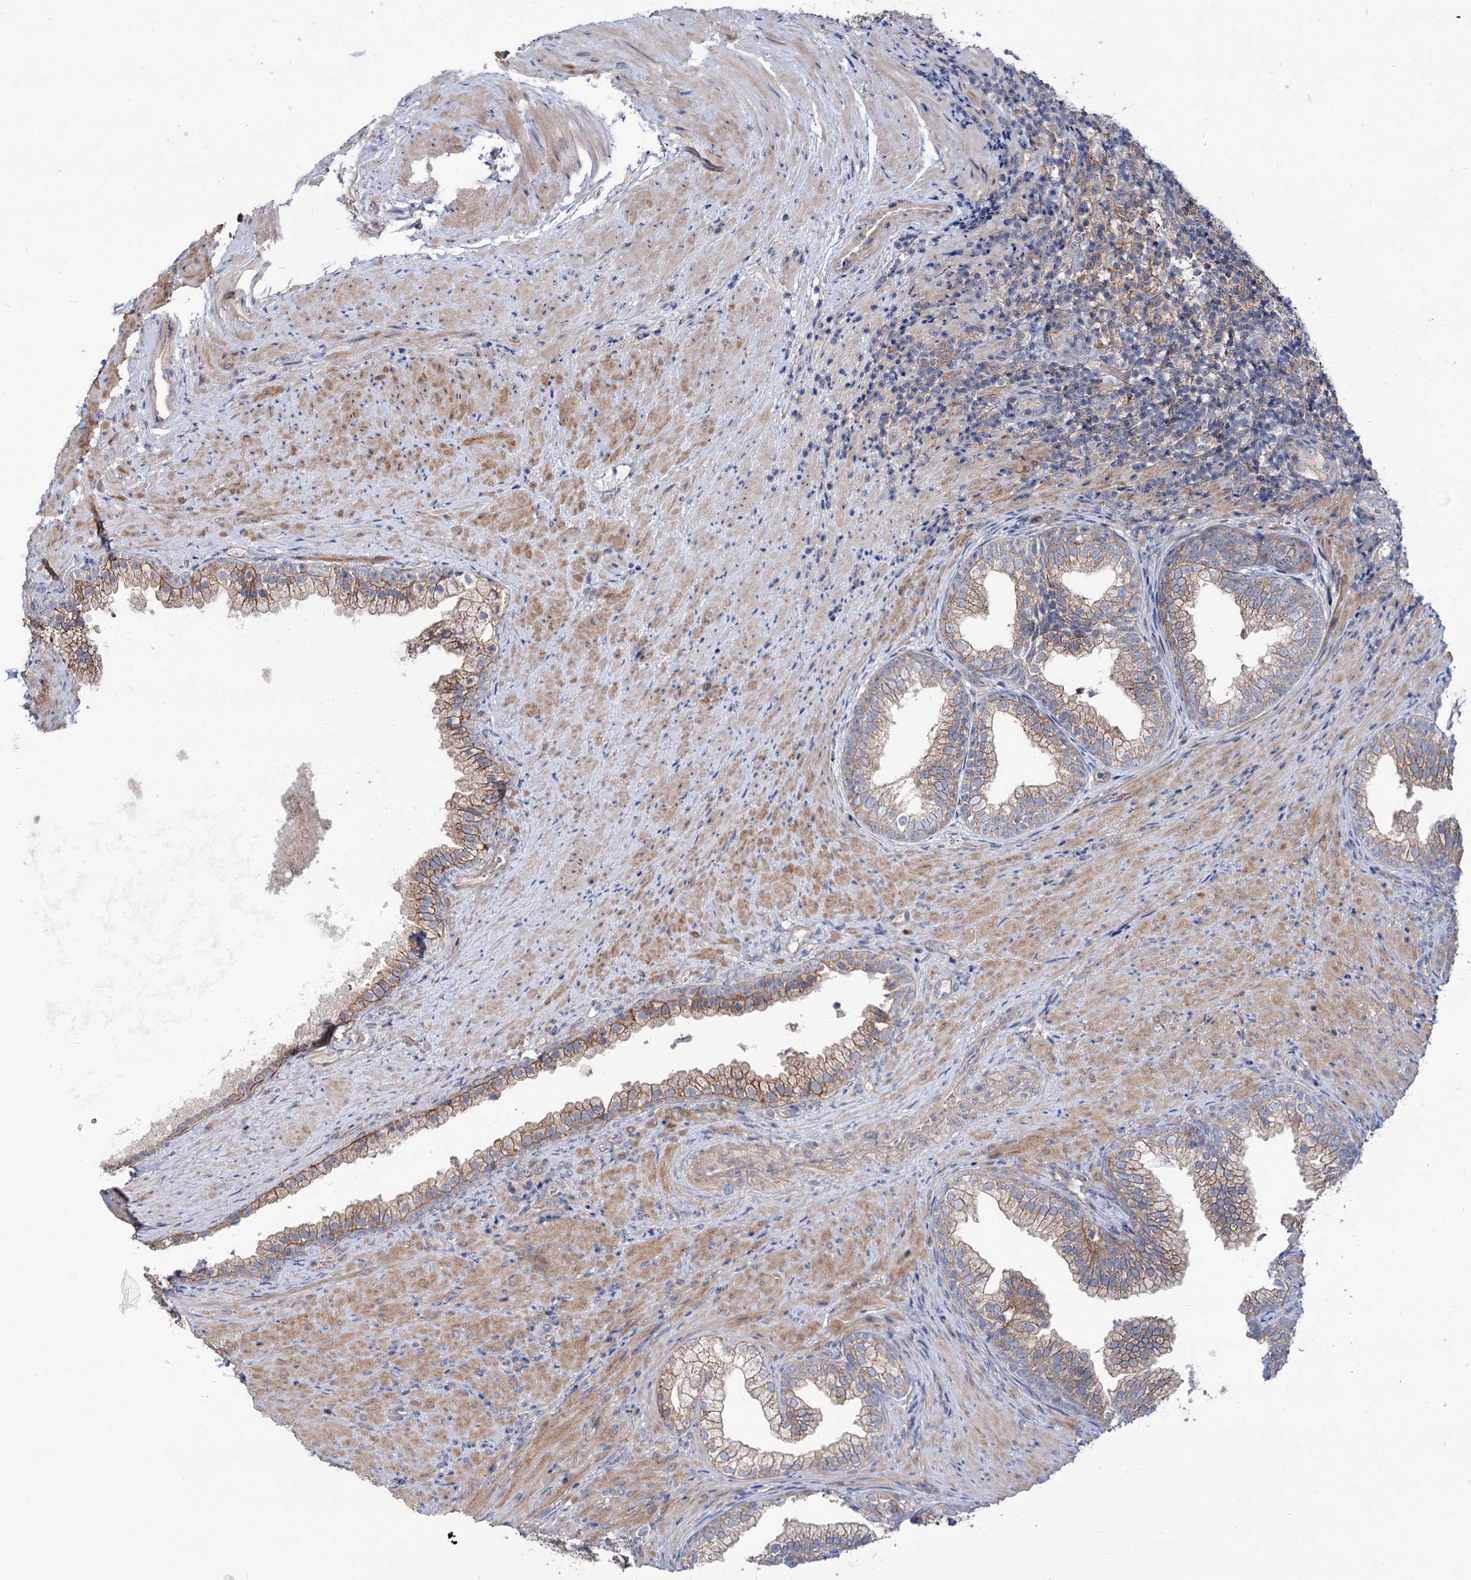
{"staining": {"intensity": "moderate", "quantity": ">75%", "location": "cytoplasmic/membranous"}, "tissue": "prostate", "cell_type": "Glandular cells", "image_type": "normal", "snomed": [{"axis": "morphology", "description": "Normal tissue, NOS"}, {"axis": "topography", "description": "Prostate"}], "caption": "Immunohistochemical staining of unremarkable prostate displays medium levels of moderate cytoplasmic/membranous staining in approximately >75% of glandular cells.", "gene": "SEC24A", "patient": {"sex": "male", "age": 76}}